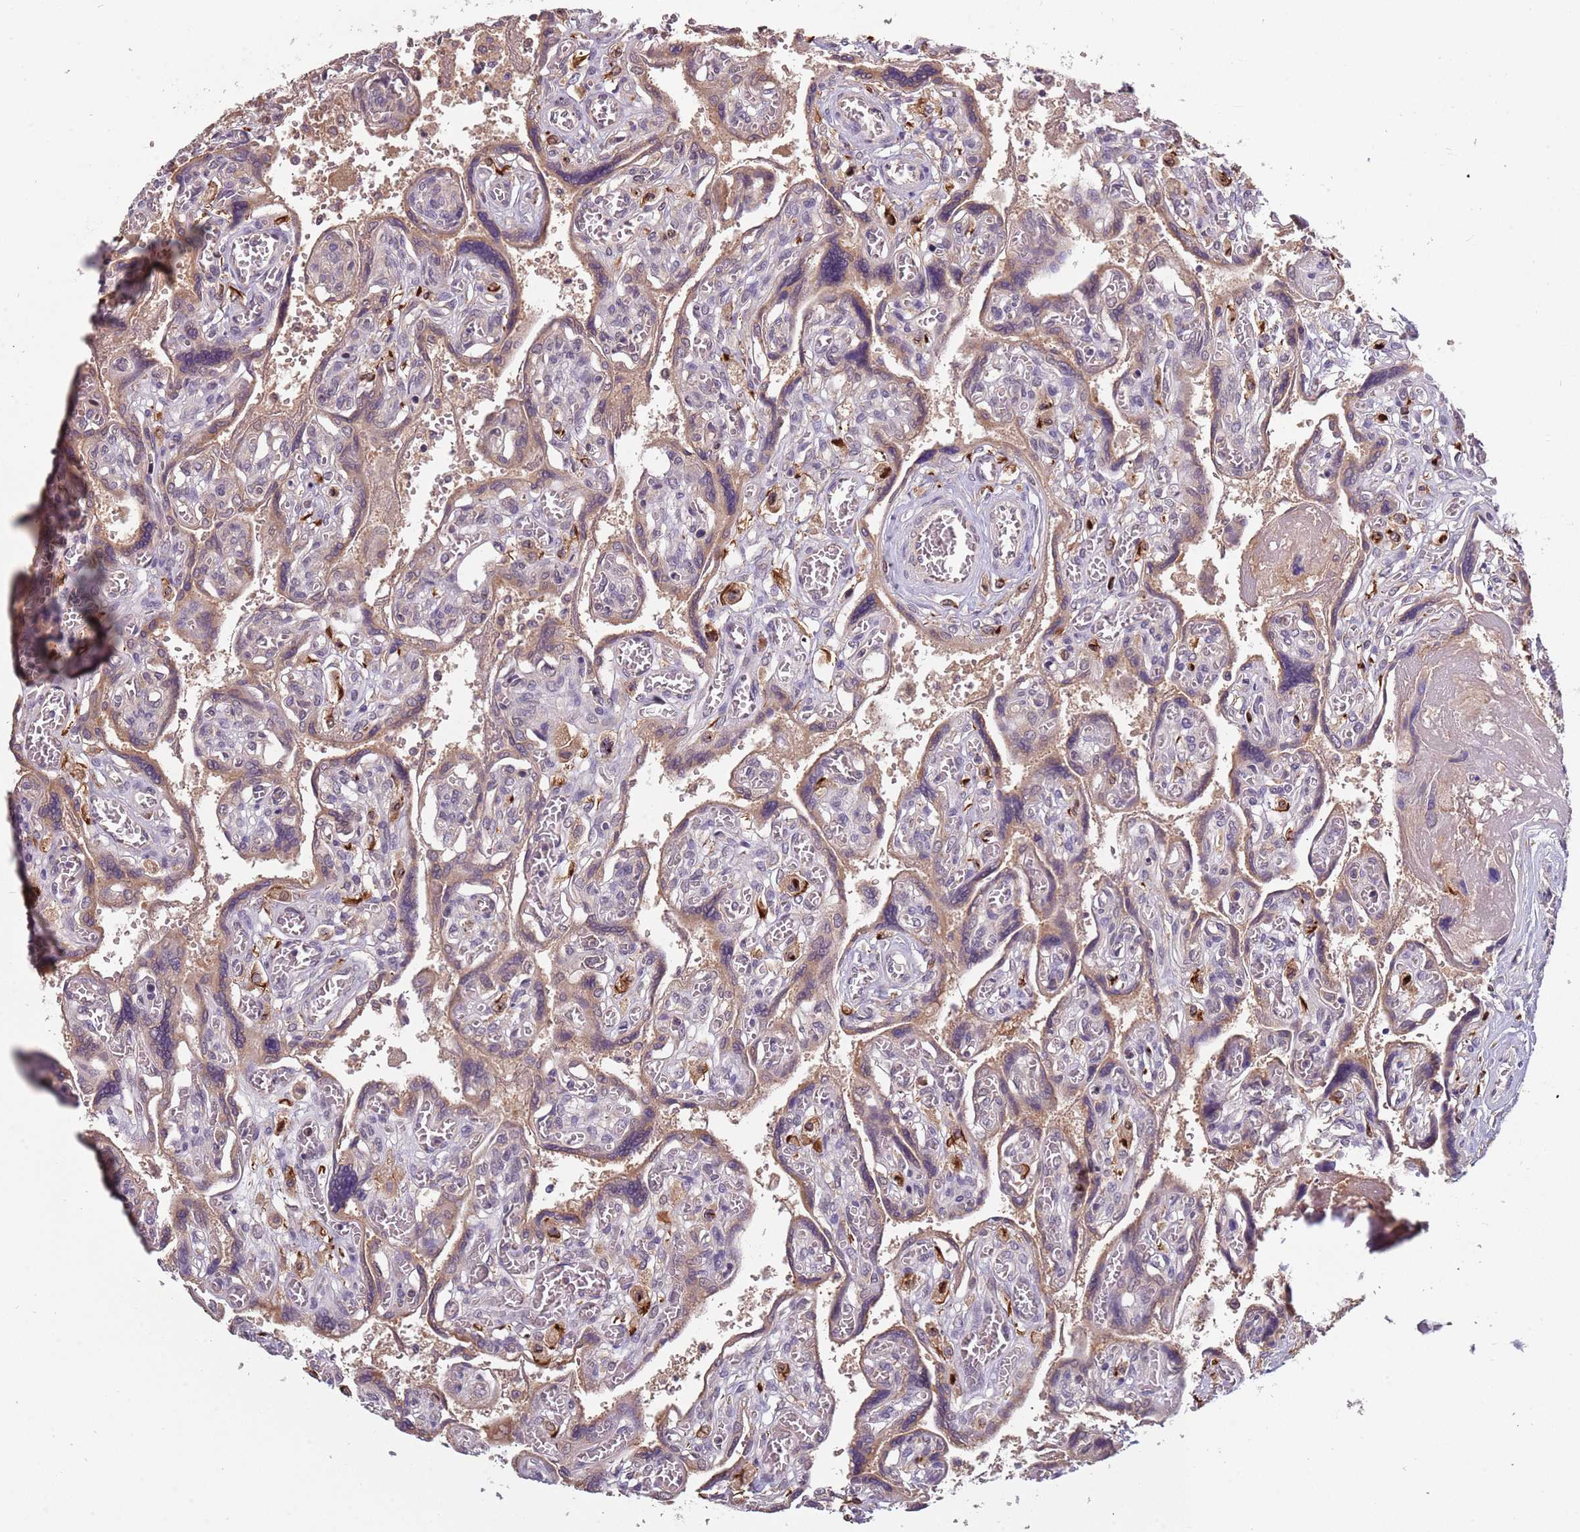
{"staining": {"intensity": "moderate", "quantity": ">75%", "location": "cytoplasmic/membranous"}, "tissue": "placenta", "cell_type": "Trophoblastic cells", "image_type": "normal", "snomed": [{"axis": "morphology", "description": "Normal tissue, NOS"}, {"axis": "topography", "description": "Placenta"}], "caption": "Protein staining of normal placenta reveals moderate cytoplasmic/membranous positivity in approximately >75% of trophoblastic cells. Using DAB (3,3'-diaminobenzidine) (brown) and hematoxylin (blue) stains, captured at high magnification using brightfield microscopy.", "gene": "USP32", "patient": {"sex": "female", "age": 39}}